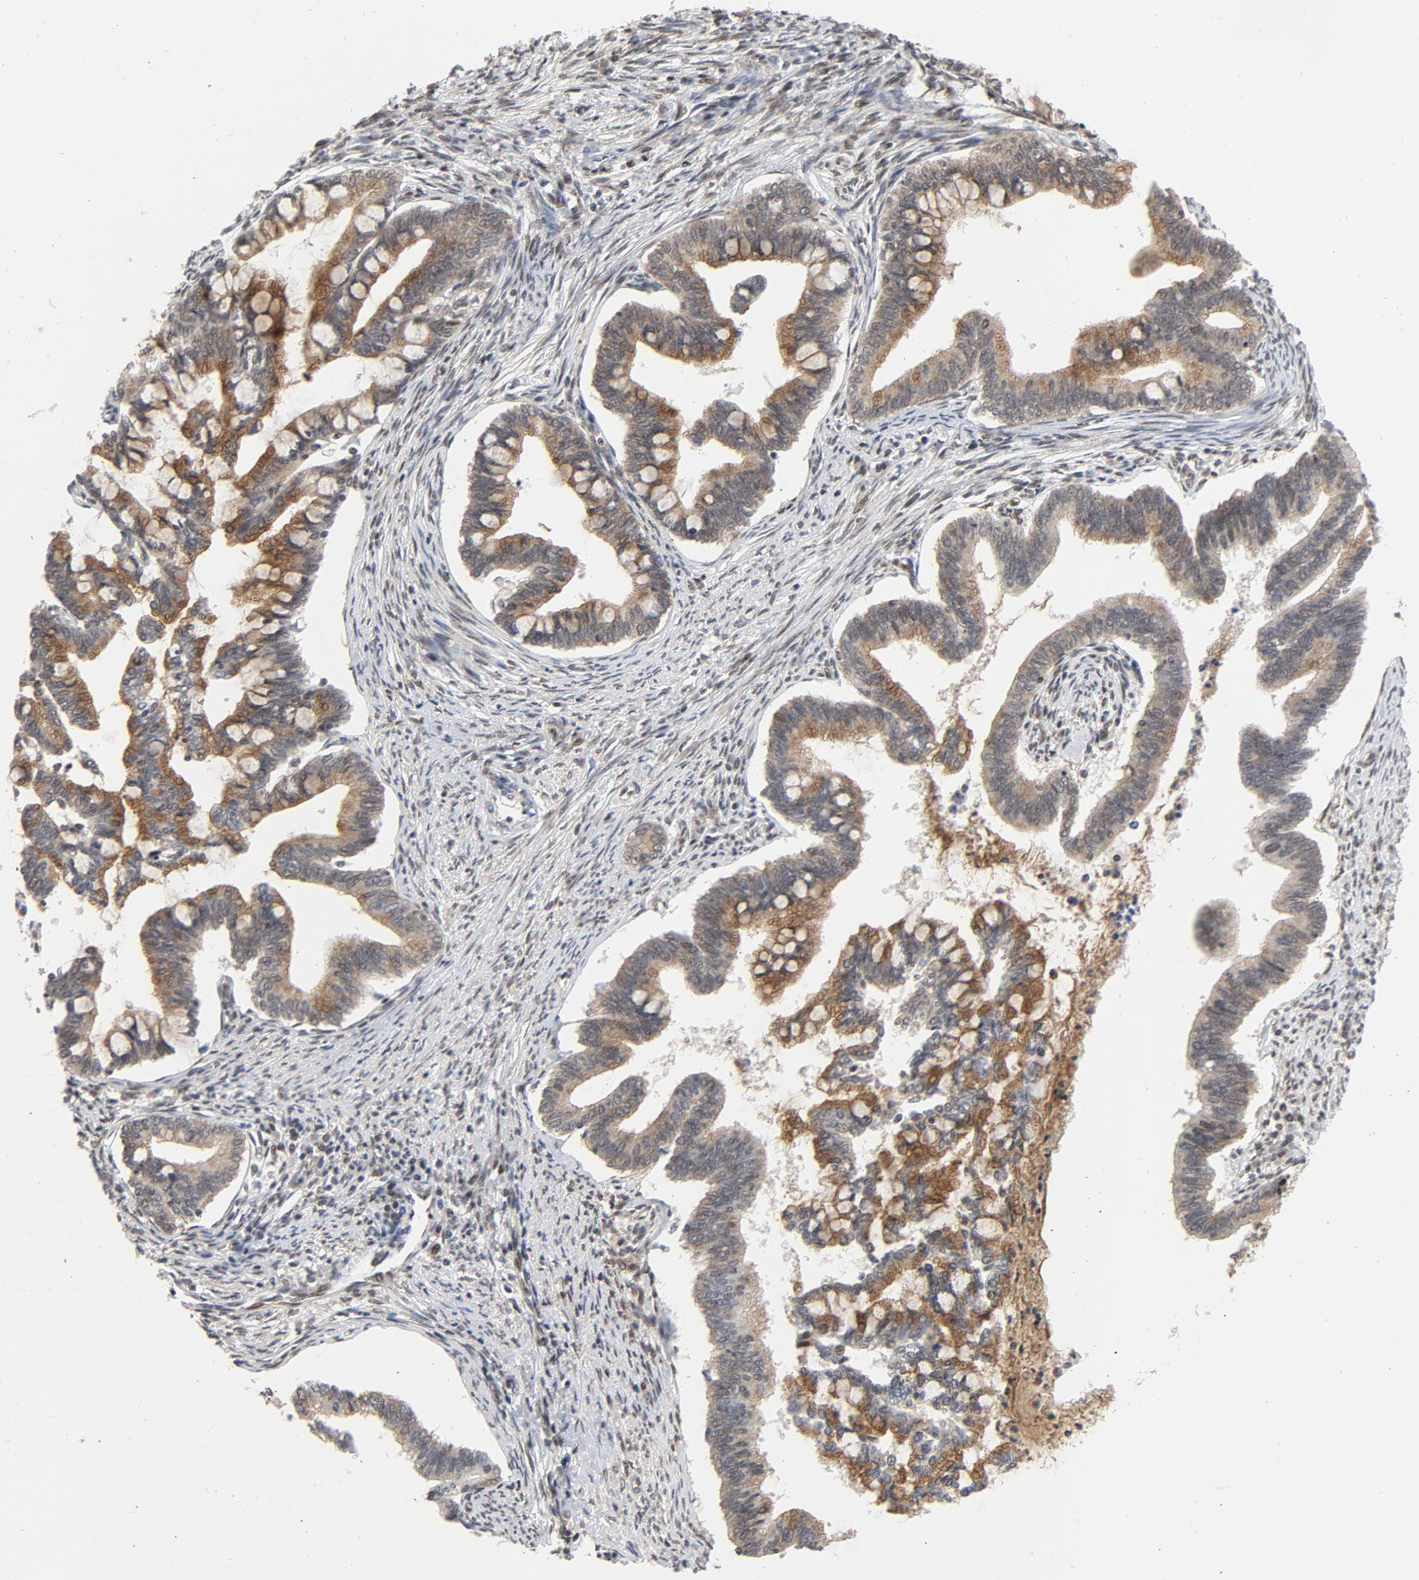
{"staining": {"intensity": "moderate", "quantity": ">75%", "location": "cytoplasmic/membranous"}, "tissue": "cervical cancer", "cell_type": "Tumor cells", "image_type": "cancer", "snomed": [{"axis": "morphology", "description": "Adenocarcinoma, NOS"}, {"axis": "topography", "description": "Cervix"}], "caption": "Tumor cells reveal medium levels of moderate cytoplasmic/membranous positivity in about >75% of cells in human cervical adenocarcinoma.", "gene": "ERCC1", "patient": {"sex": "female", "age": 36}}